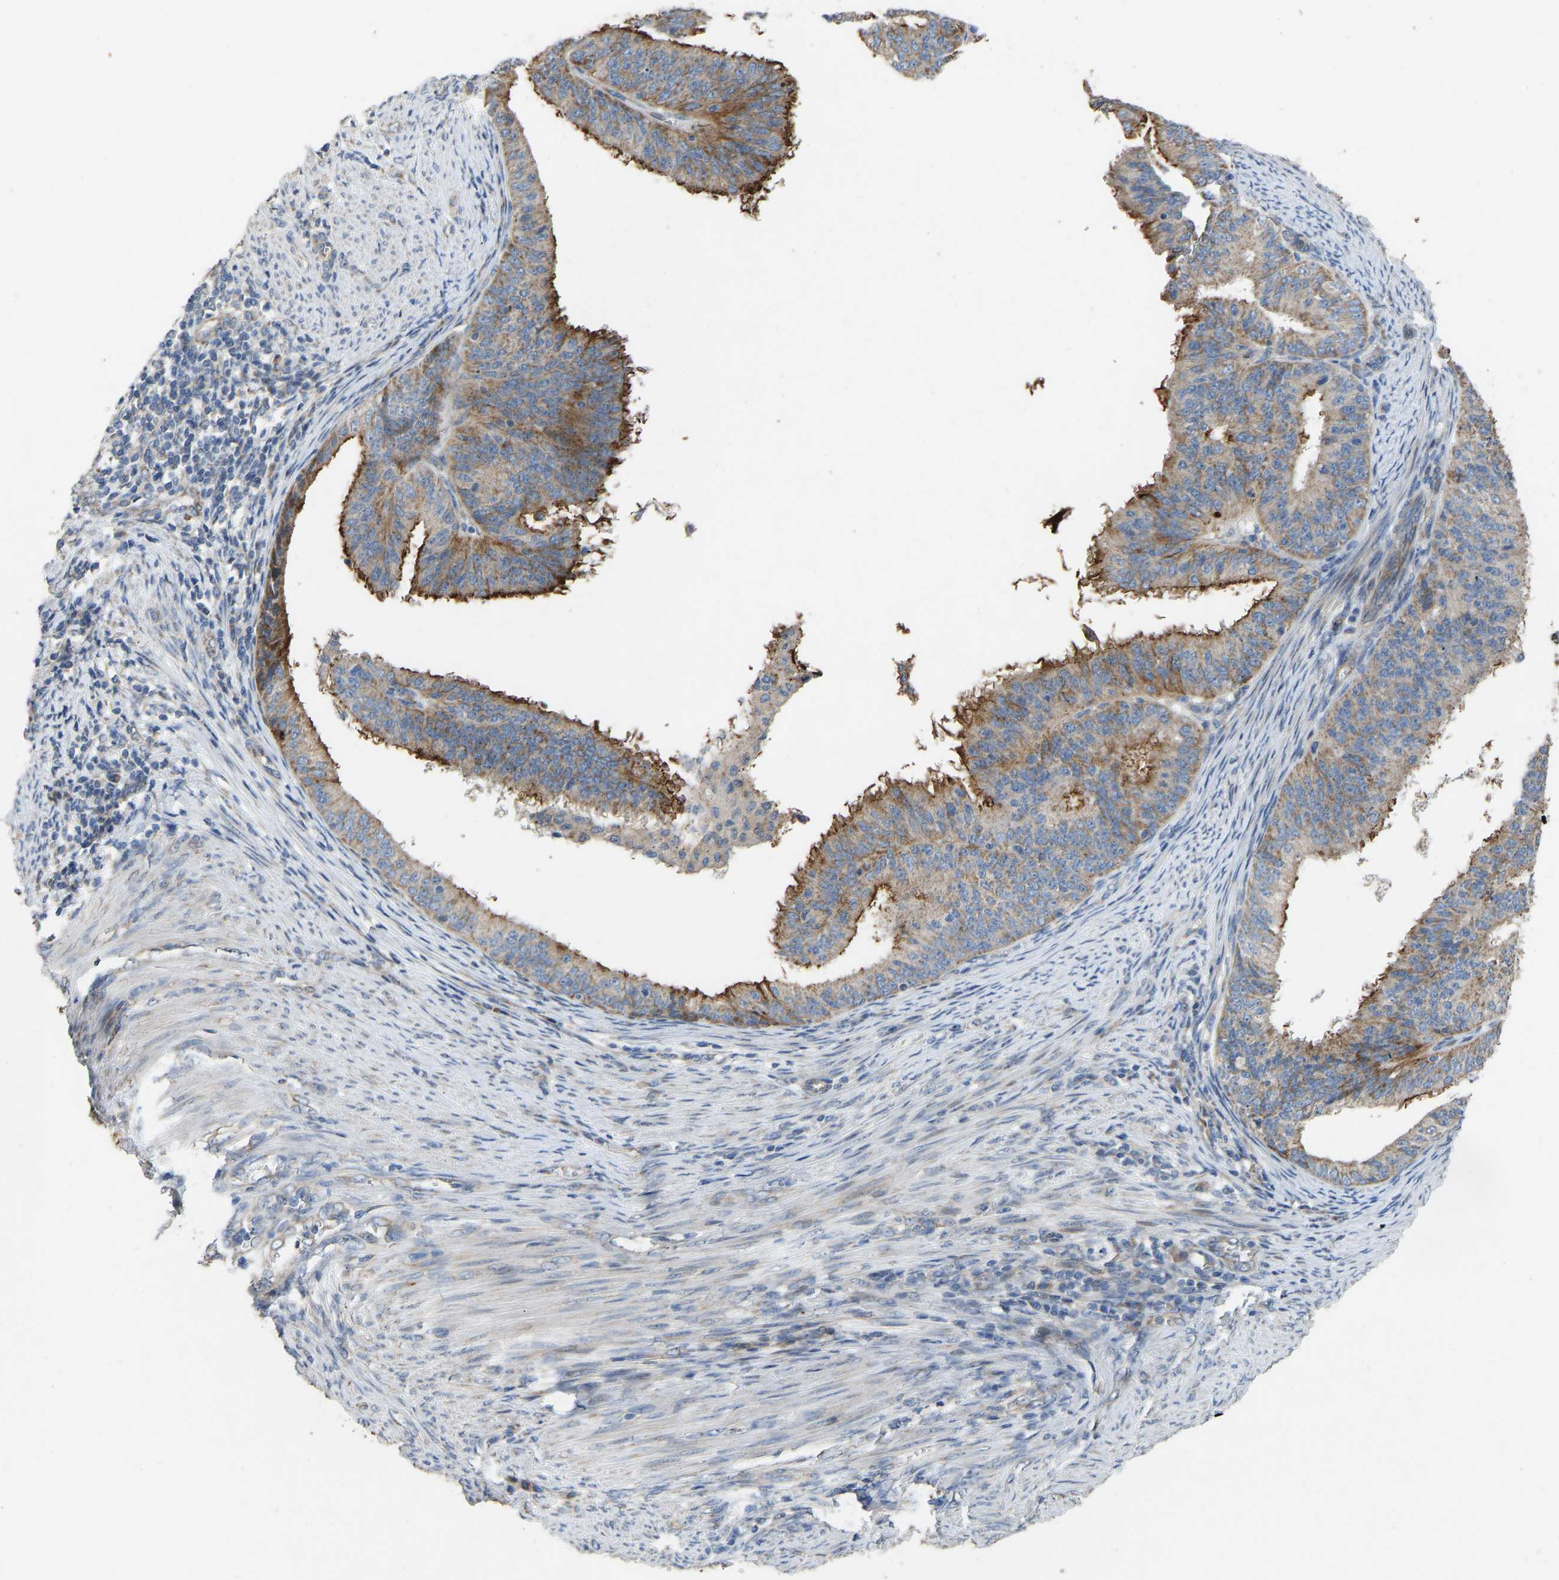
{"staining": {"intensity": "moderate", "quantity": ">75%", "location": "cytoplasmic/membranous"}, "tissue": "endometrial cancer", "cell_type": "Tumor cells", "image_type": "cancer", "snomed": [{"axis": "morphology", "description": "Adenocarcinoma, NOS"}, {"axis": "topography", "description": "Endometrium"}], "caption": "Adenocarcinoma (endometrial) tissue shows moderate cytoplasmic/membranous positivity in about >75% of tumor cells", "gene": "TMEM150A", "patient": {"sex": "female", "age": 70}}